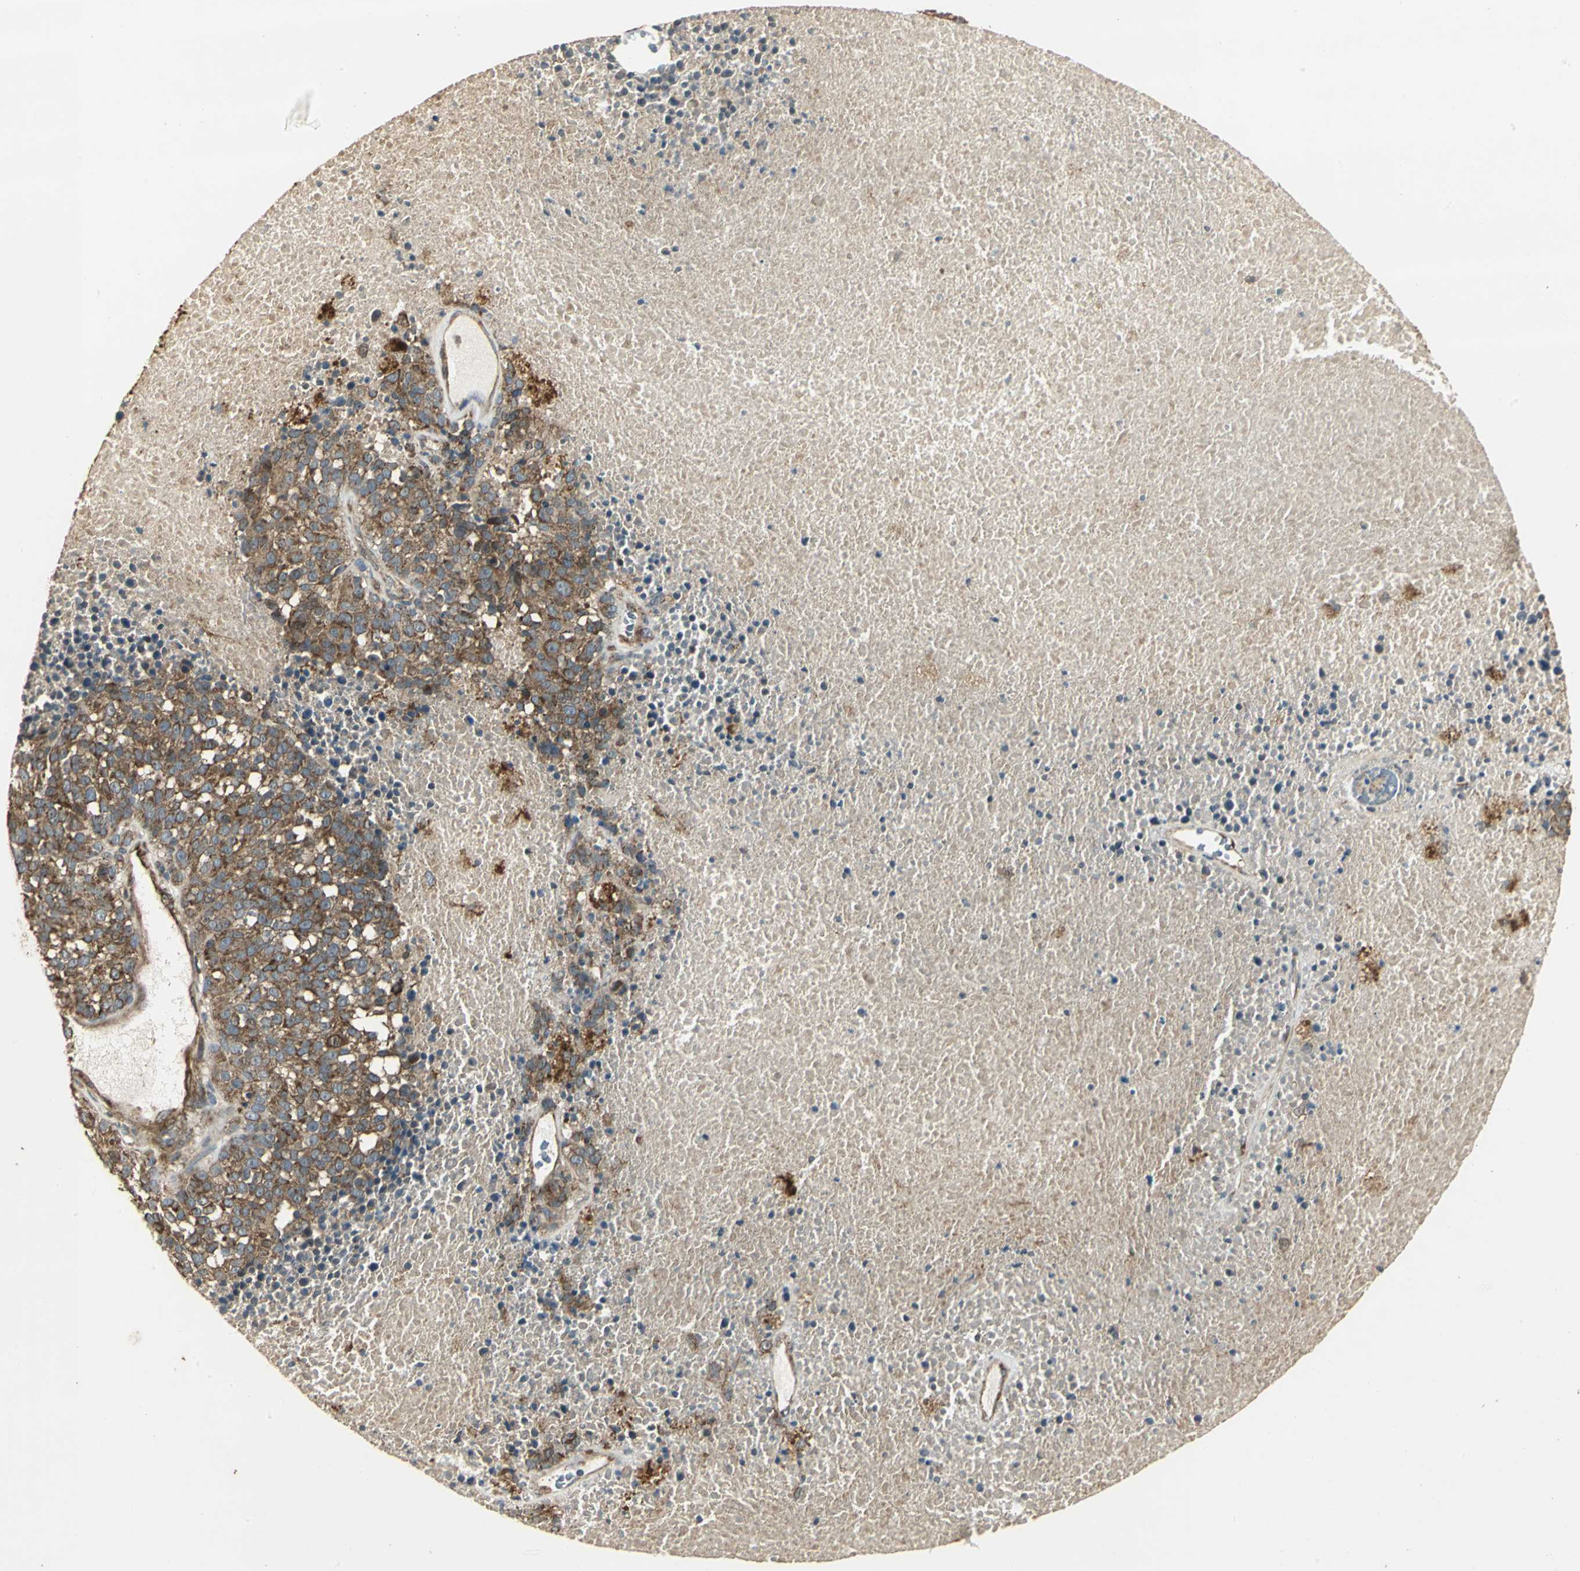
{"staining": {"intensity": "strong", "quantity": ">75%", "location": "cytoplasmic/membranous"}, "tissue": "melanoma", "cell_type": "Tumor cells", "image_type": "cancer", "snomed": [{"axis": "morphology", "description": "Malignant melanoma, Metastatic site"}, {"axis": "topography", "description": "Cerebral cortex"}], "caption": "Melanoma stained with a brown dye demonstrates strong cytoplasmic/membranous positive staining in about >75% of tumor cells.", "gene": "KANK1", "patient": {"sex": "female", "age": 52}}